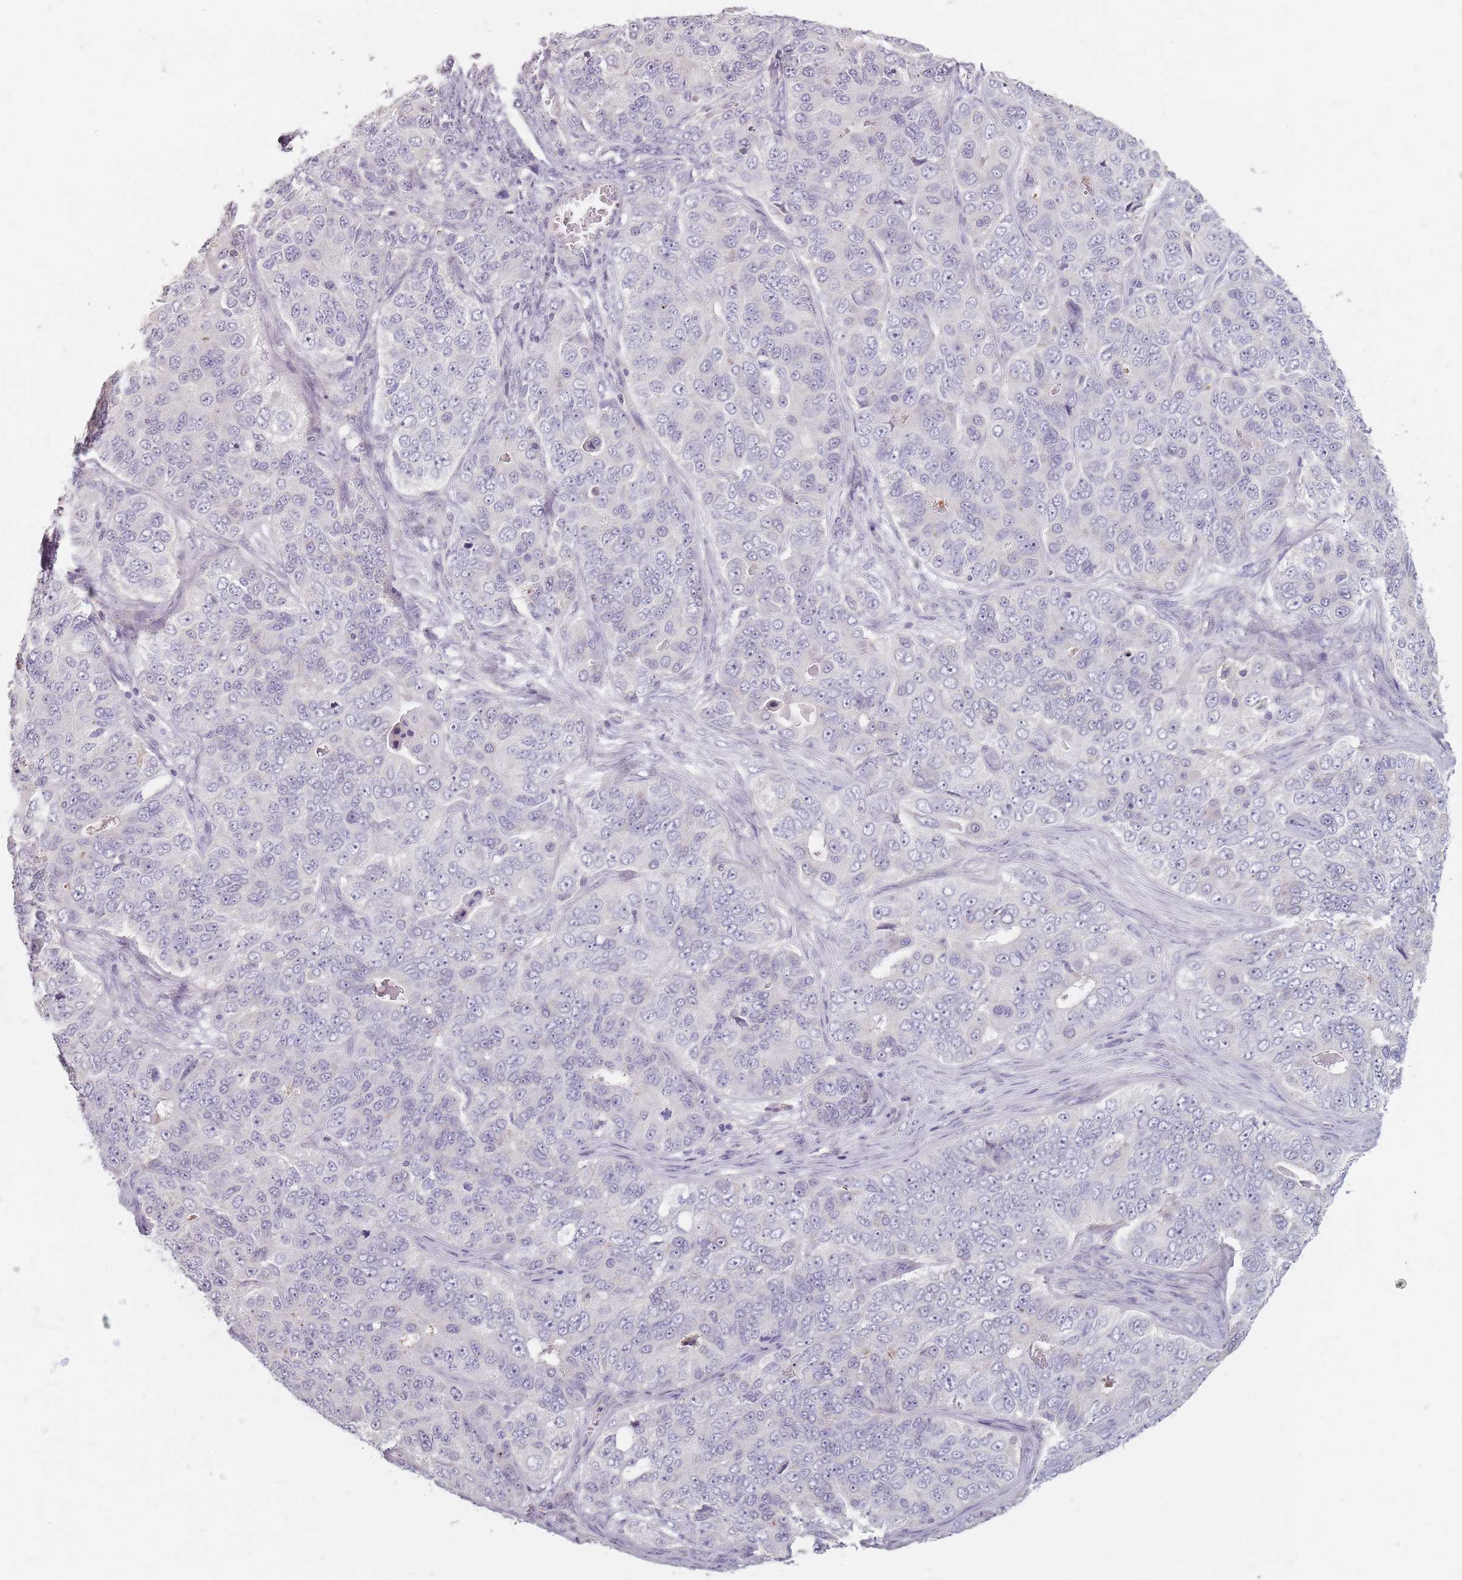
{"staining": {"intensity": "negative", "quantity": "none", "location": "none"}, "tissue": "ovarian cancer", "cell_type": "Tumor cells", "image_type": "cancer", "snomed": [{"axis": "morphology", "description": "Carcinoma, endometroid"}, {"axis": "topography", "description": "Ovary"}], "caption": "IHC of endometroid carcinoma (ovarian) reveals no expression in tumor cells.", "gene": "SYNGR3", "patient": {"sex": "female", "age": 51}}